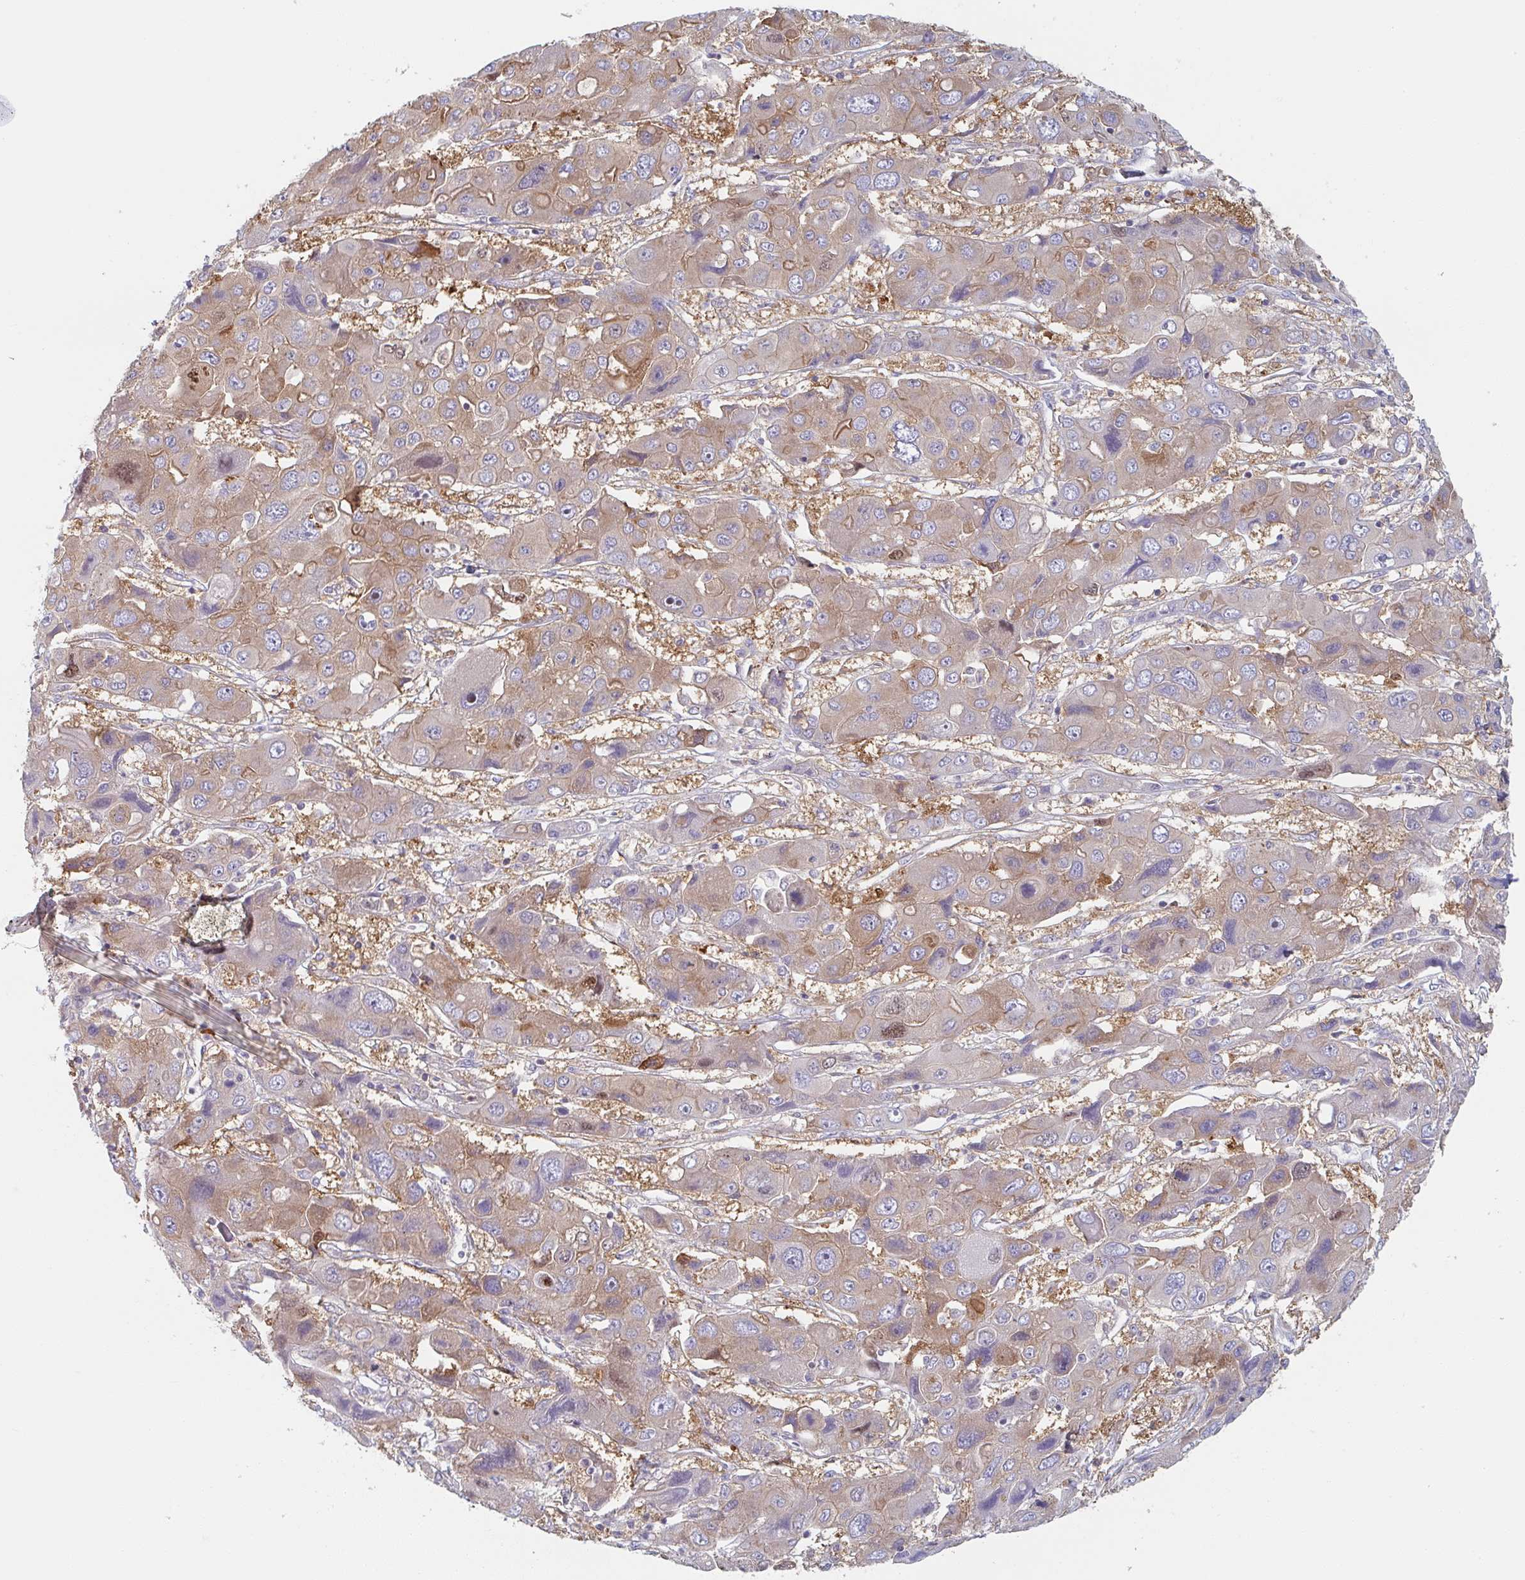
{"staining": {"intensity": "weak", "quantity": ">75%", "location": "cytoplasmic/membranous"}, "tissue": "liver cancer", "cell_type": "Tumor cells", "image_type": "cancer", "snomed": [{"axis": "morphology", "description": "Cholangiocarcinoma"}, {"axis": "topography", "description": "Liver"}], "caption": "A histopathology image showing weak cytoplasmic/membranous expression in about >75% of tumor cells in cholangiocarcinoma (liver), as visualized by brown immunohistochemical staining.", "gene": "AMPD2", "patient": {"sex": "male", "age": 67}}